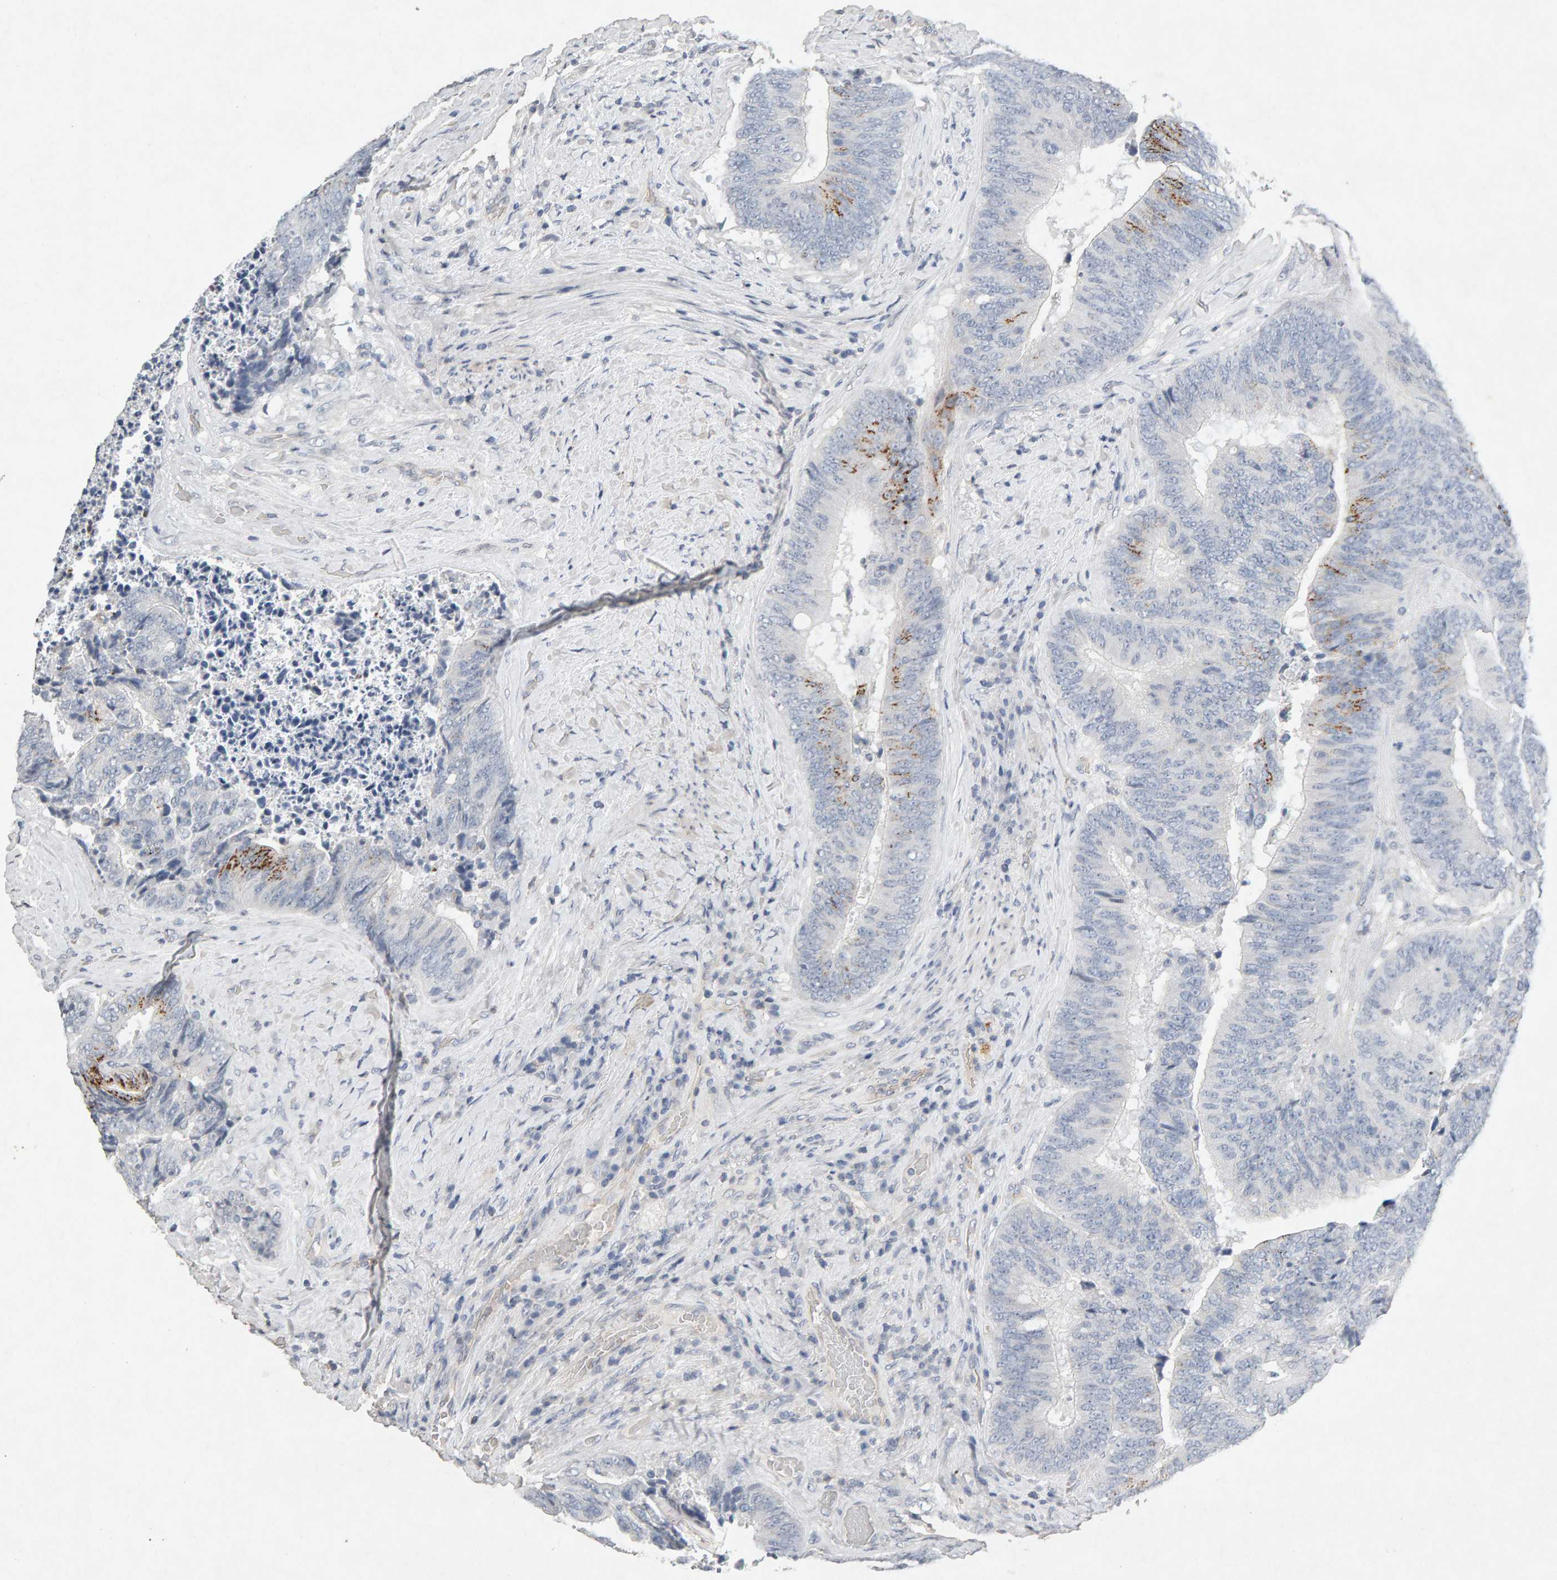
{"staining": {"intensity": "moderate", "quantity": "25%-75%", "location": "cytoplasmic/membranous"}, "tissue": "colorectal cancer", "cell_type": "Tumor cells", "image_type": "cancer", "snomed": [{"axis": "morphology", "description": "Adenocarcinoma, NOS"}, {"axis": "topography", "description": "Rectum"}], "caption": "Immunohistochemistry photomicrograph of human colorectal cancer stained for a protein (brown), which demonstrates medium levels of moderate cytoplasmic/membranous staining in approximately 25%-75% of tumor cells.", "gene": "PTPRM", "patient": {"sex": "male", "age": 72}}